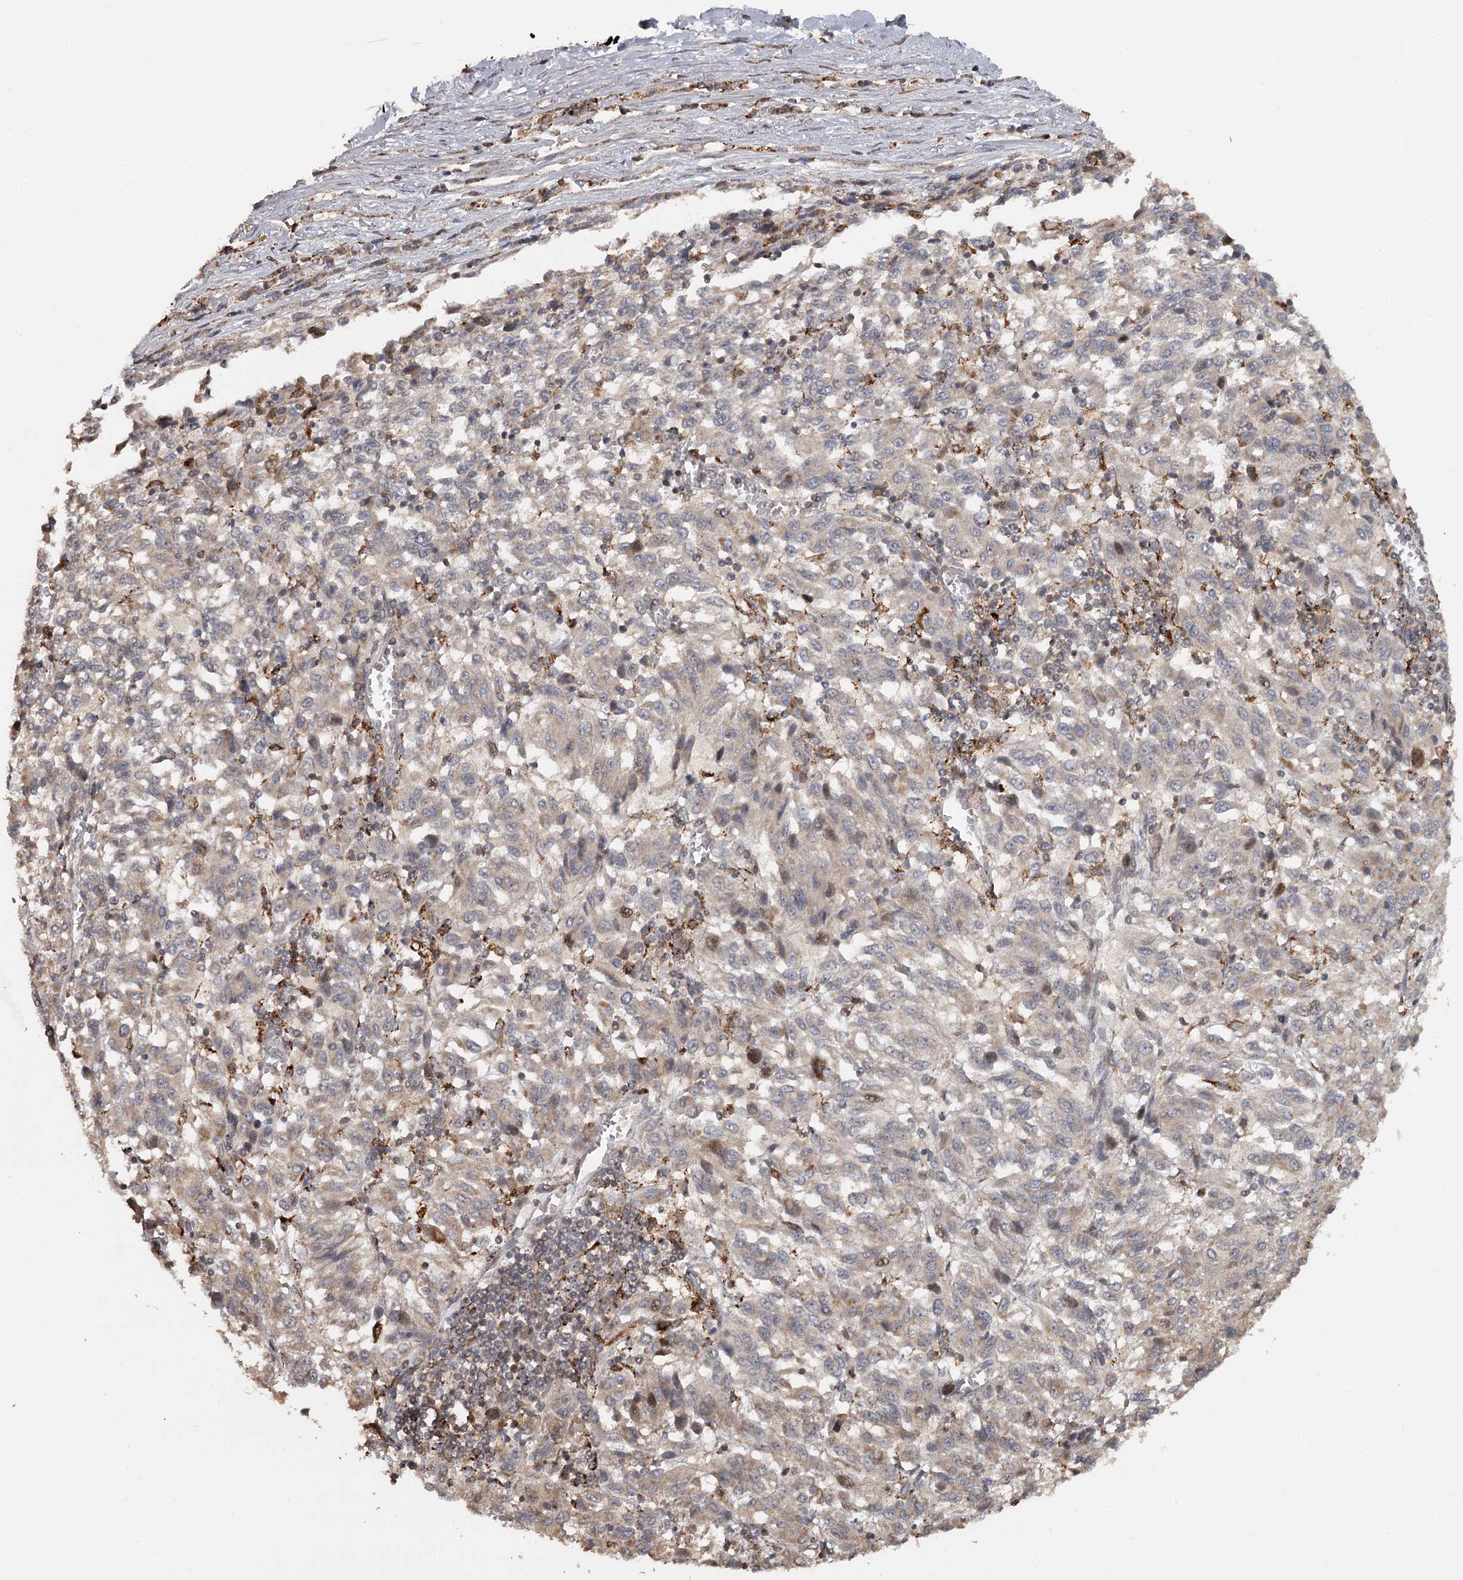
{"staining": {"intensity": "negative", "quantity": "none", "location": "none"}, "tissue": "melanoma", "cell_type": "Tumor cells", "image_type": "cancer", "snomed": [{"axis": "morphology", "description": "Malignant melanoma, Metastatic site"}, {"axis": "topography", "description": "Lung"}], "caption": "Tumor cells are negative for protein expression in human malignant melanoma (metastatic site). (Brightfield microscopy of DAB (3,3'-diaminobenzidine) immunohistochemistry at high magnification).", "gene": "FAXC", "patient": {"sex": "male", "age": 64}}